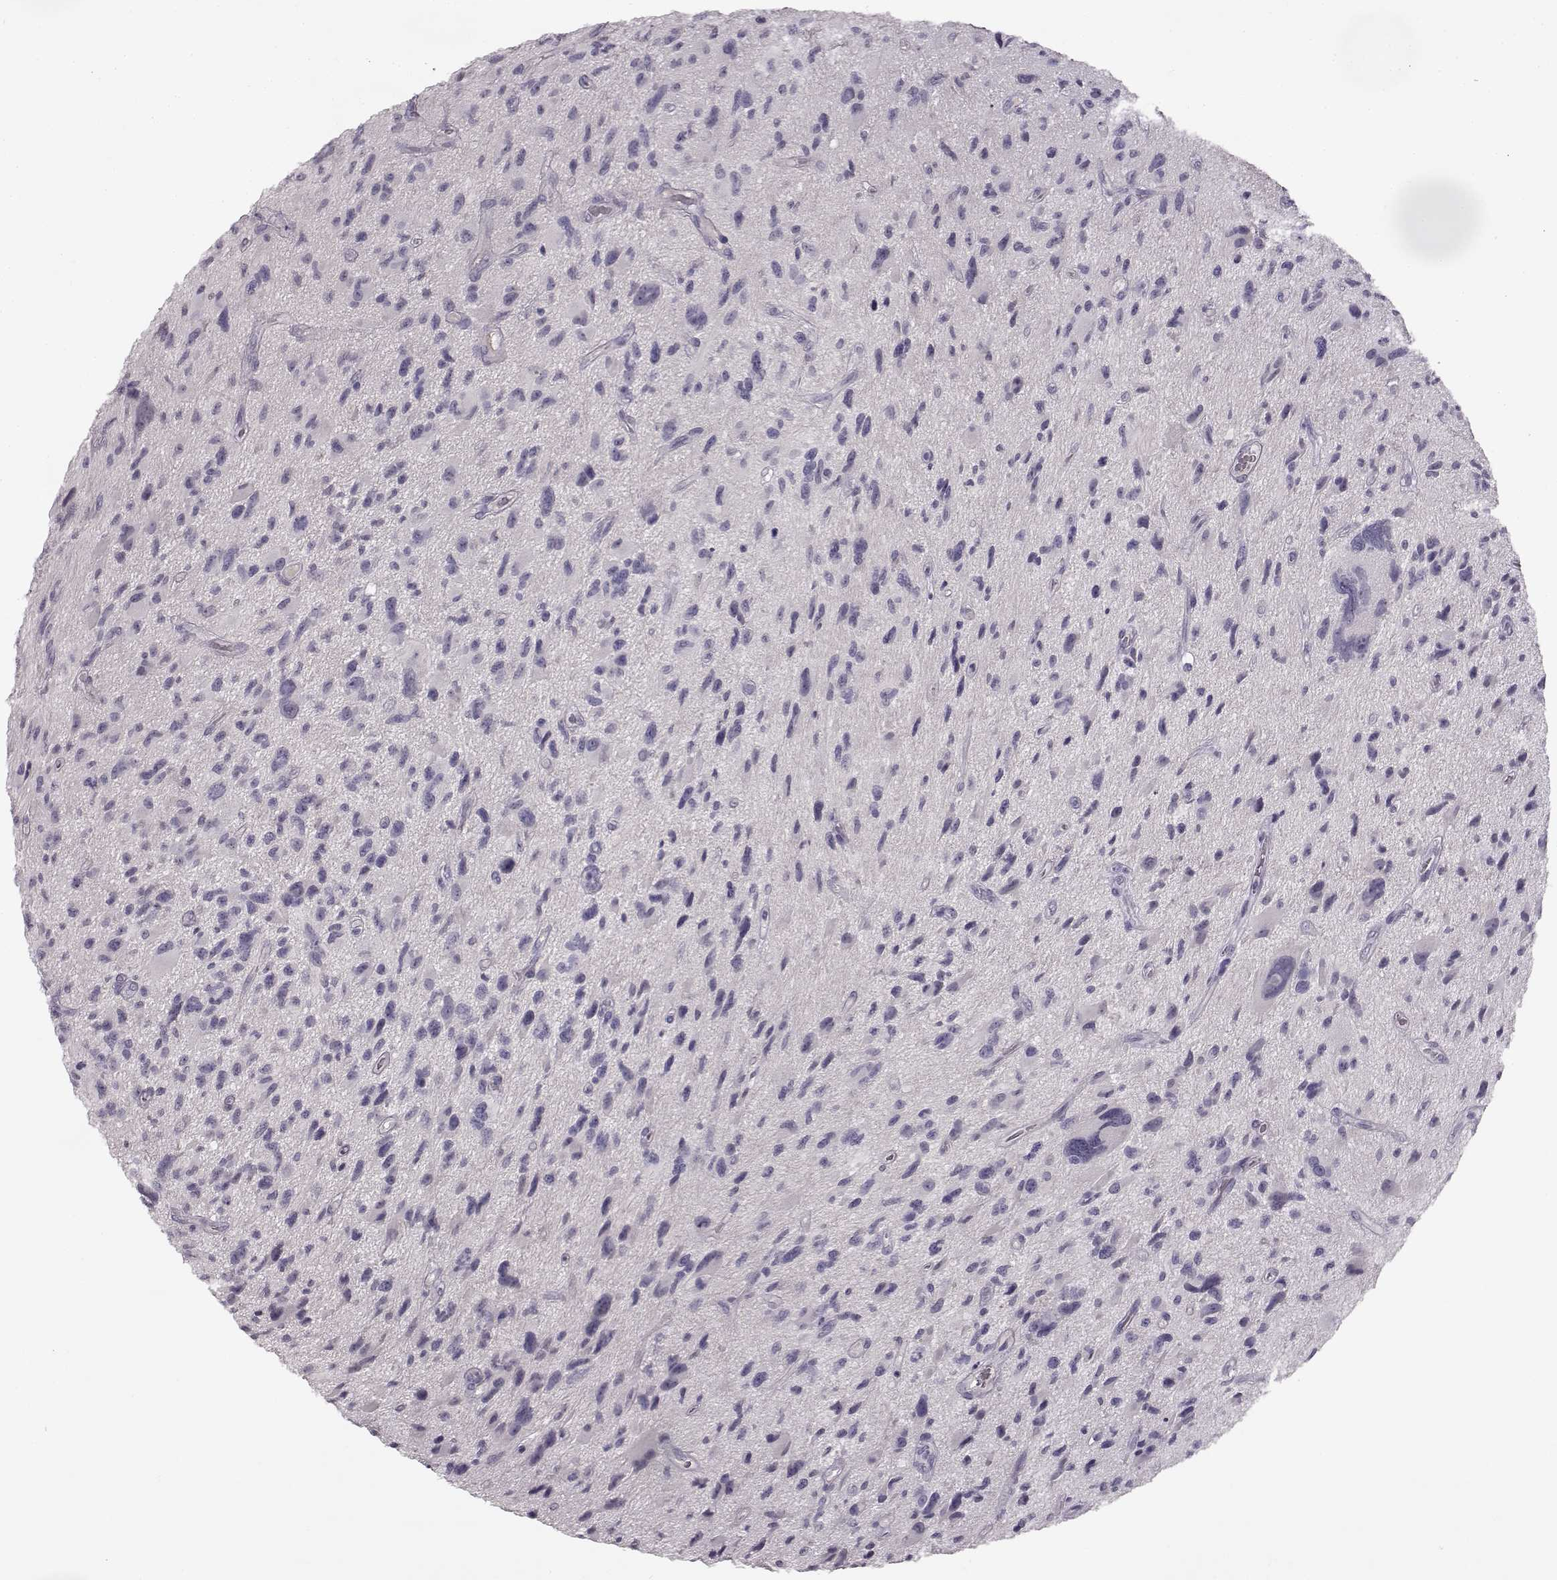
{"staining": {"intensity": "negative", "quantity": "none", "location": "none"}, "tissue": "glioma", "cell_type": "Tumor cells", "image_type": "cancer", "snomed": [{"axis": "morphology", "description": "Glioma, malignant, NOS"}, {"axis": "morphology", "description": "Glioma, malignant, High grade"}, {"axis": "topography", "description": "Brain"}], "caption": "Immunohistochemistry micrograph of neoplastic tissue: human glioma stained with DAB (3,3'-diaminobenzidine) displays no significant protein expression in tumor cells.", "gene": "SPAG17", "patient": {"sex": "female", "age": 71}}